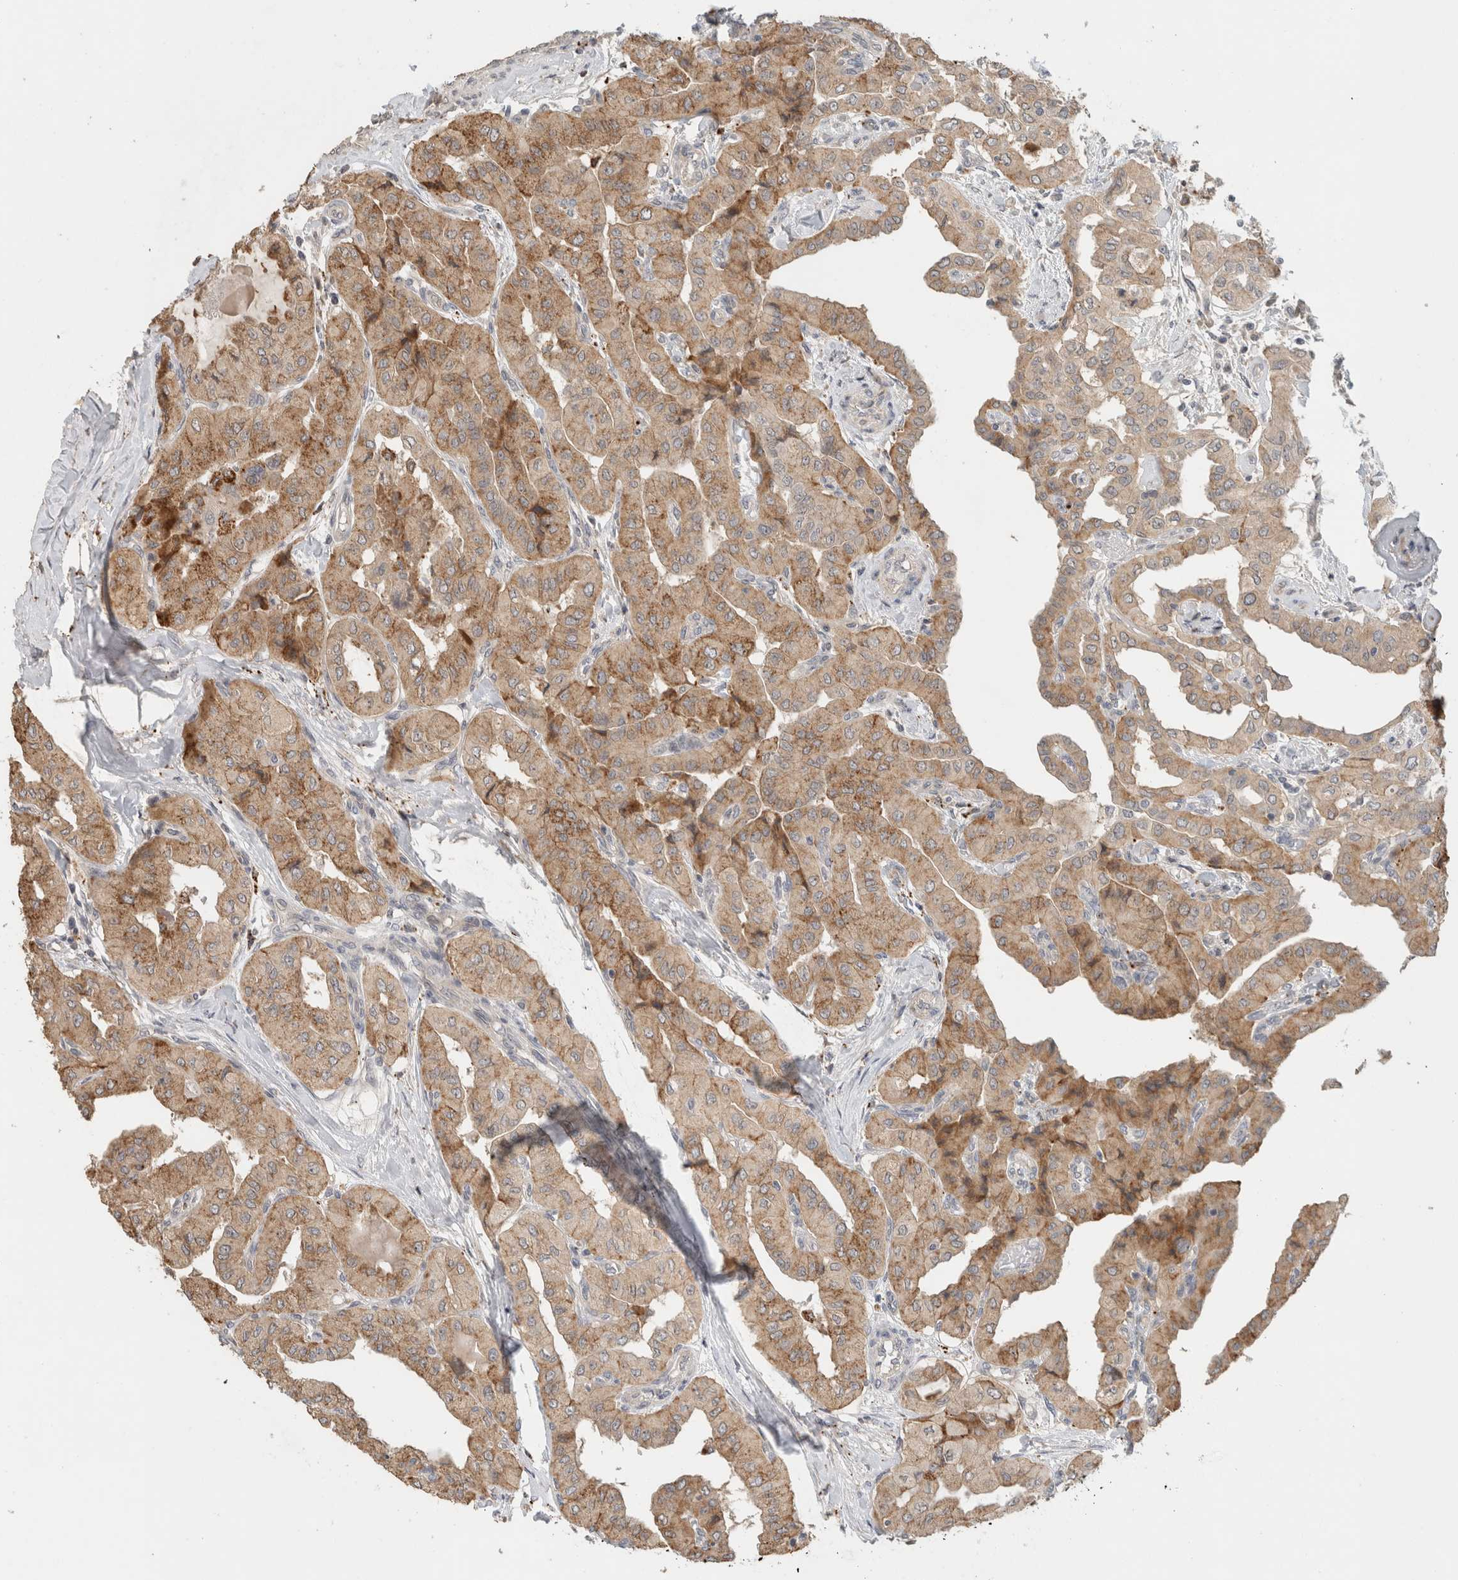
{"staining": {"intensity": "weak", "quantity": ">75%", "location": "cytoplasmic/membranous"}, "tissue": "thyroid cancer", "cell_type": "Tumor cells", "image_type": "cancer", "snomed": [{"axis": "morphology", "description": "Papillary adenocarcinoma, NOS"}, {"axis": "topography", "description": "Thyroid gland"}], "caption": "Immunohistochemistry (IHC) (DAB (3,3'-diaminobenzidine)) staining of human papillary adenocarcinoma (thyroid) displays weak cytoplasmic/membranous protein positivity in approximately >75% of tumor cells.", "gene": "ERCC6L2", "patient": {"sex": "female", "age": 59}}